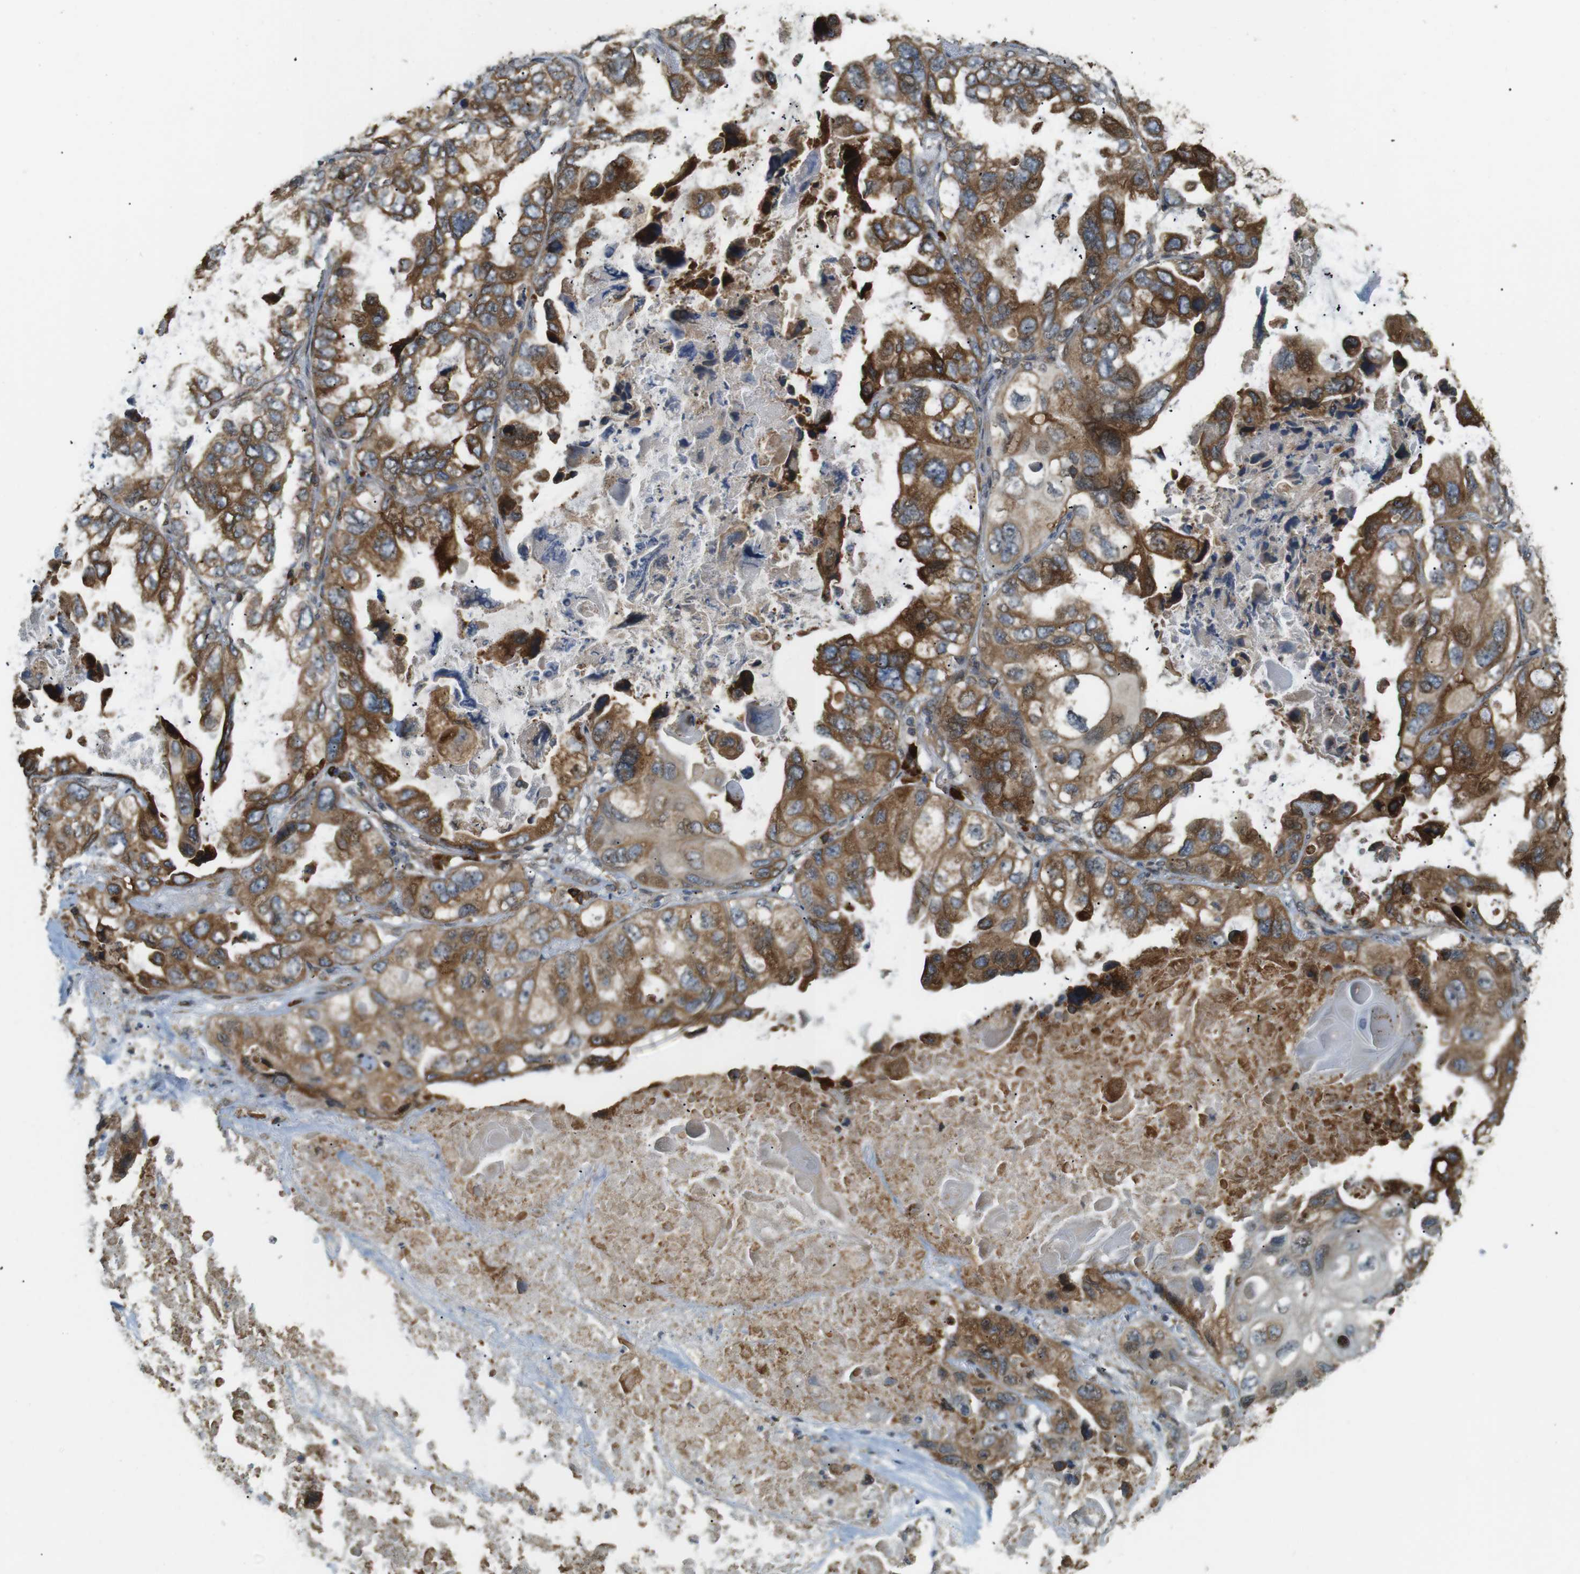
{"staining": {"intensity": "strong", "quantity": ">75%", "location": "cytoplasmic/membranous"}, "tissue": "lung cancer", "cell_type": "Tumor cells", "image_type": "cancer", "snomed": [{"axis": "morphology", "description": "Squamous cell carcinoma, NOS"}, {"axis": "topography", "description": "Lung"}], "caption": "The image displays immunohistochemical staining of lung cancer (squamous cell carcinoma). There is strong cytoplasmic/membranous expression is identified in approximately >75% of tumor cells. Nuclei are stained in blue.", "gene": "TMED4", "patient": {"sex": "female", "age": 73}}